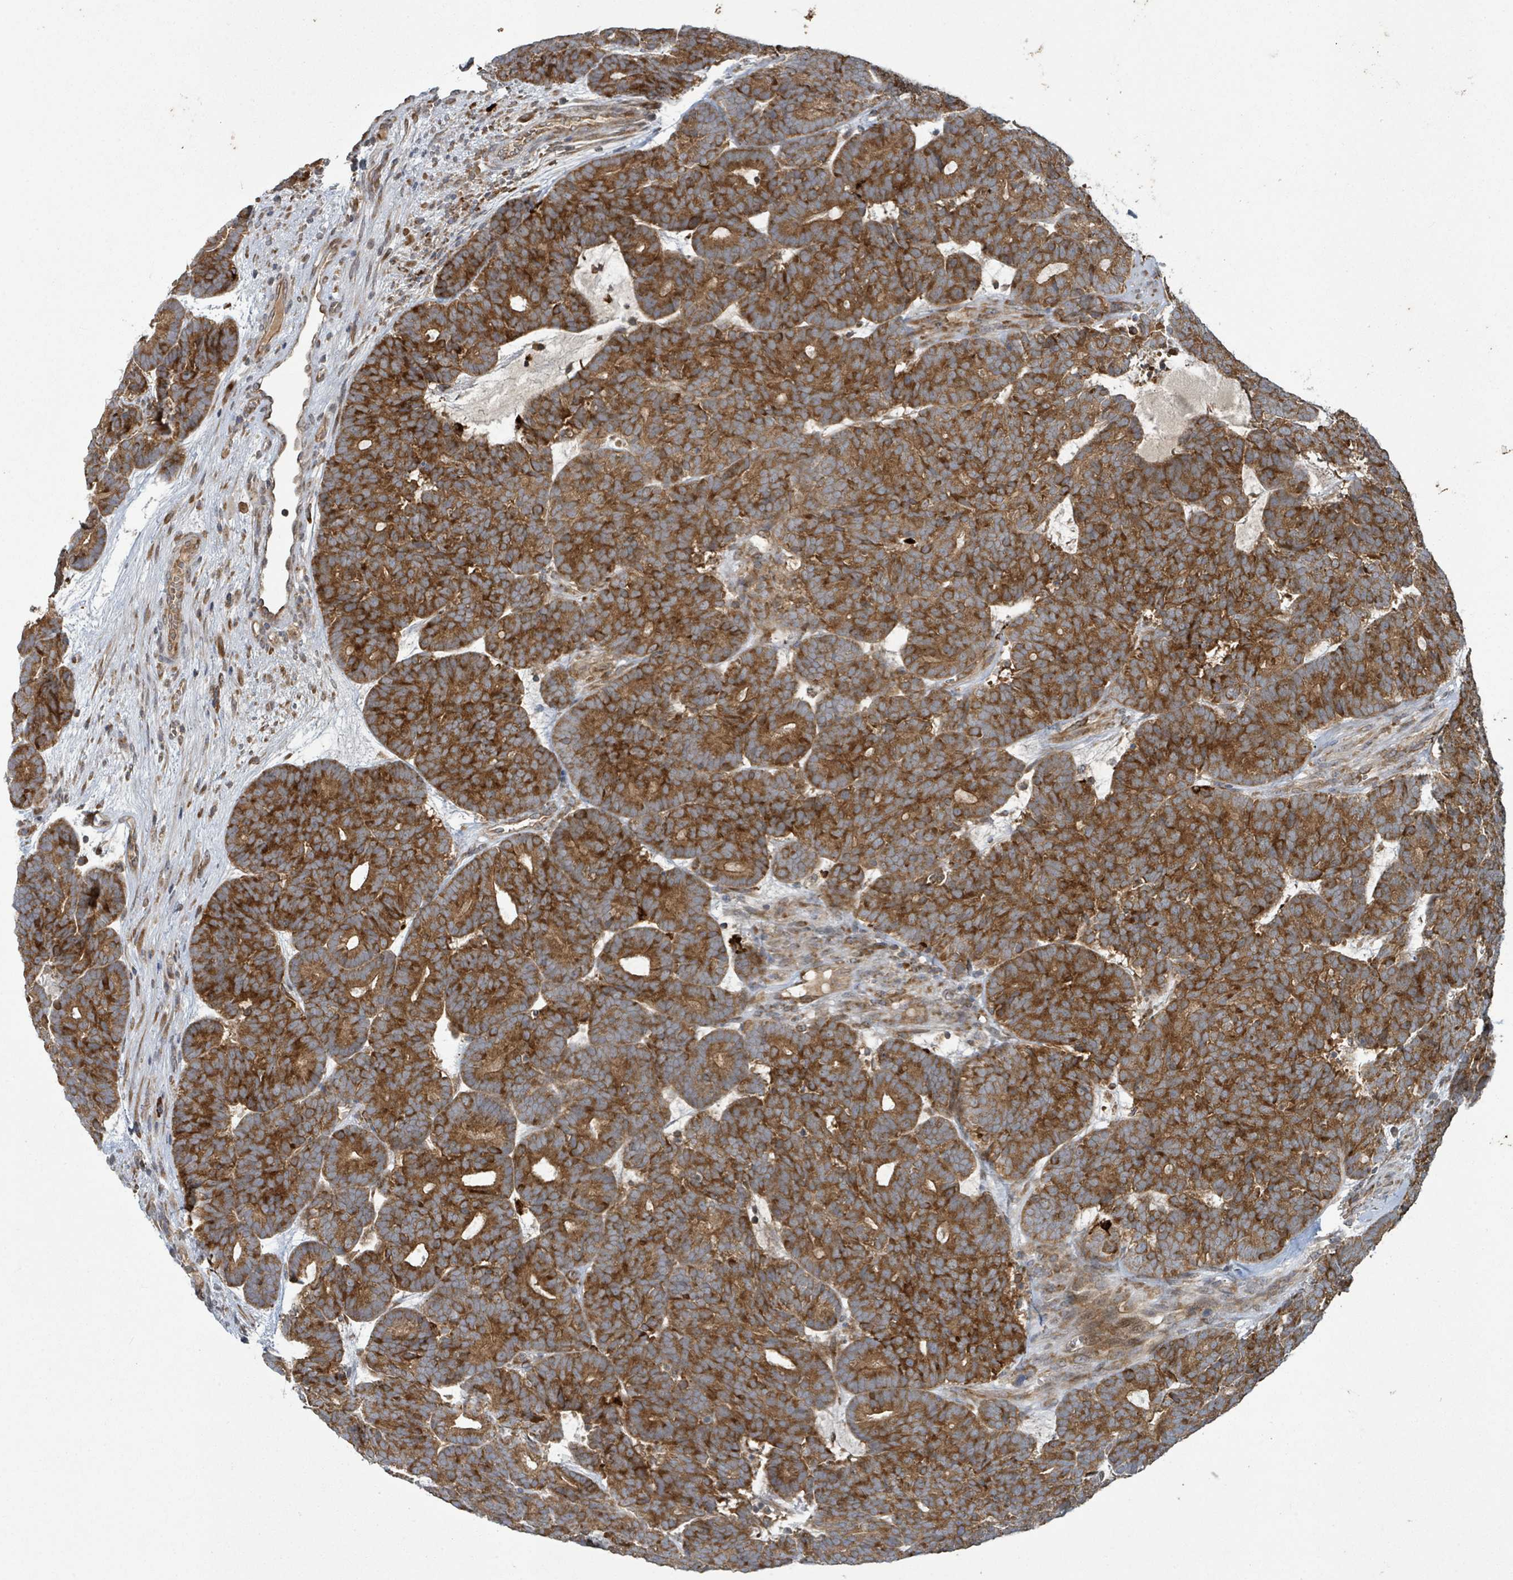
{"staining": {"intensity": "strong", "quantity": ">75%", "location": "cytoplasmic/membranous"}, "tissue": "head and neck cancer", "cell_type": "Tumor cells", "image_type": "cancer", "snomed": [{"axis": "morphology", "description": "Adenocarcinoma, NOS"}, {"axis": "topography", "description": "Head-Neck"}], "caption": "Protein positivity by immunohistochemistry (IHC) exhibits strong cytoplasmic/membranous staining in approximately >75% of tumor cells in head and neck adenocarcinoma.", "gene": "OR51E1", "patient": {"sex": "female", "age": 81}}